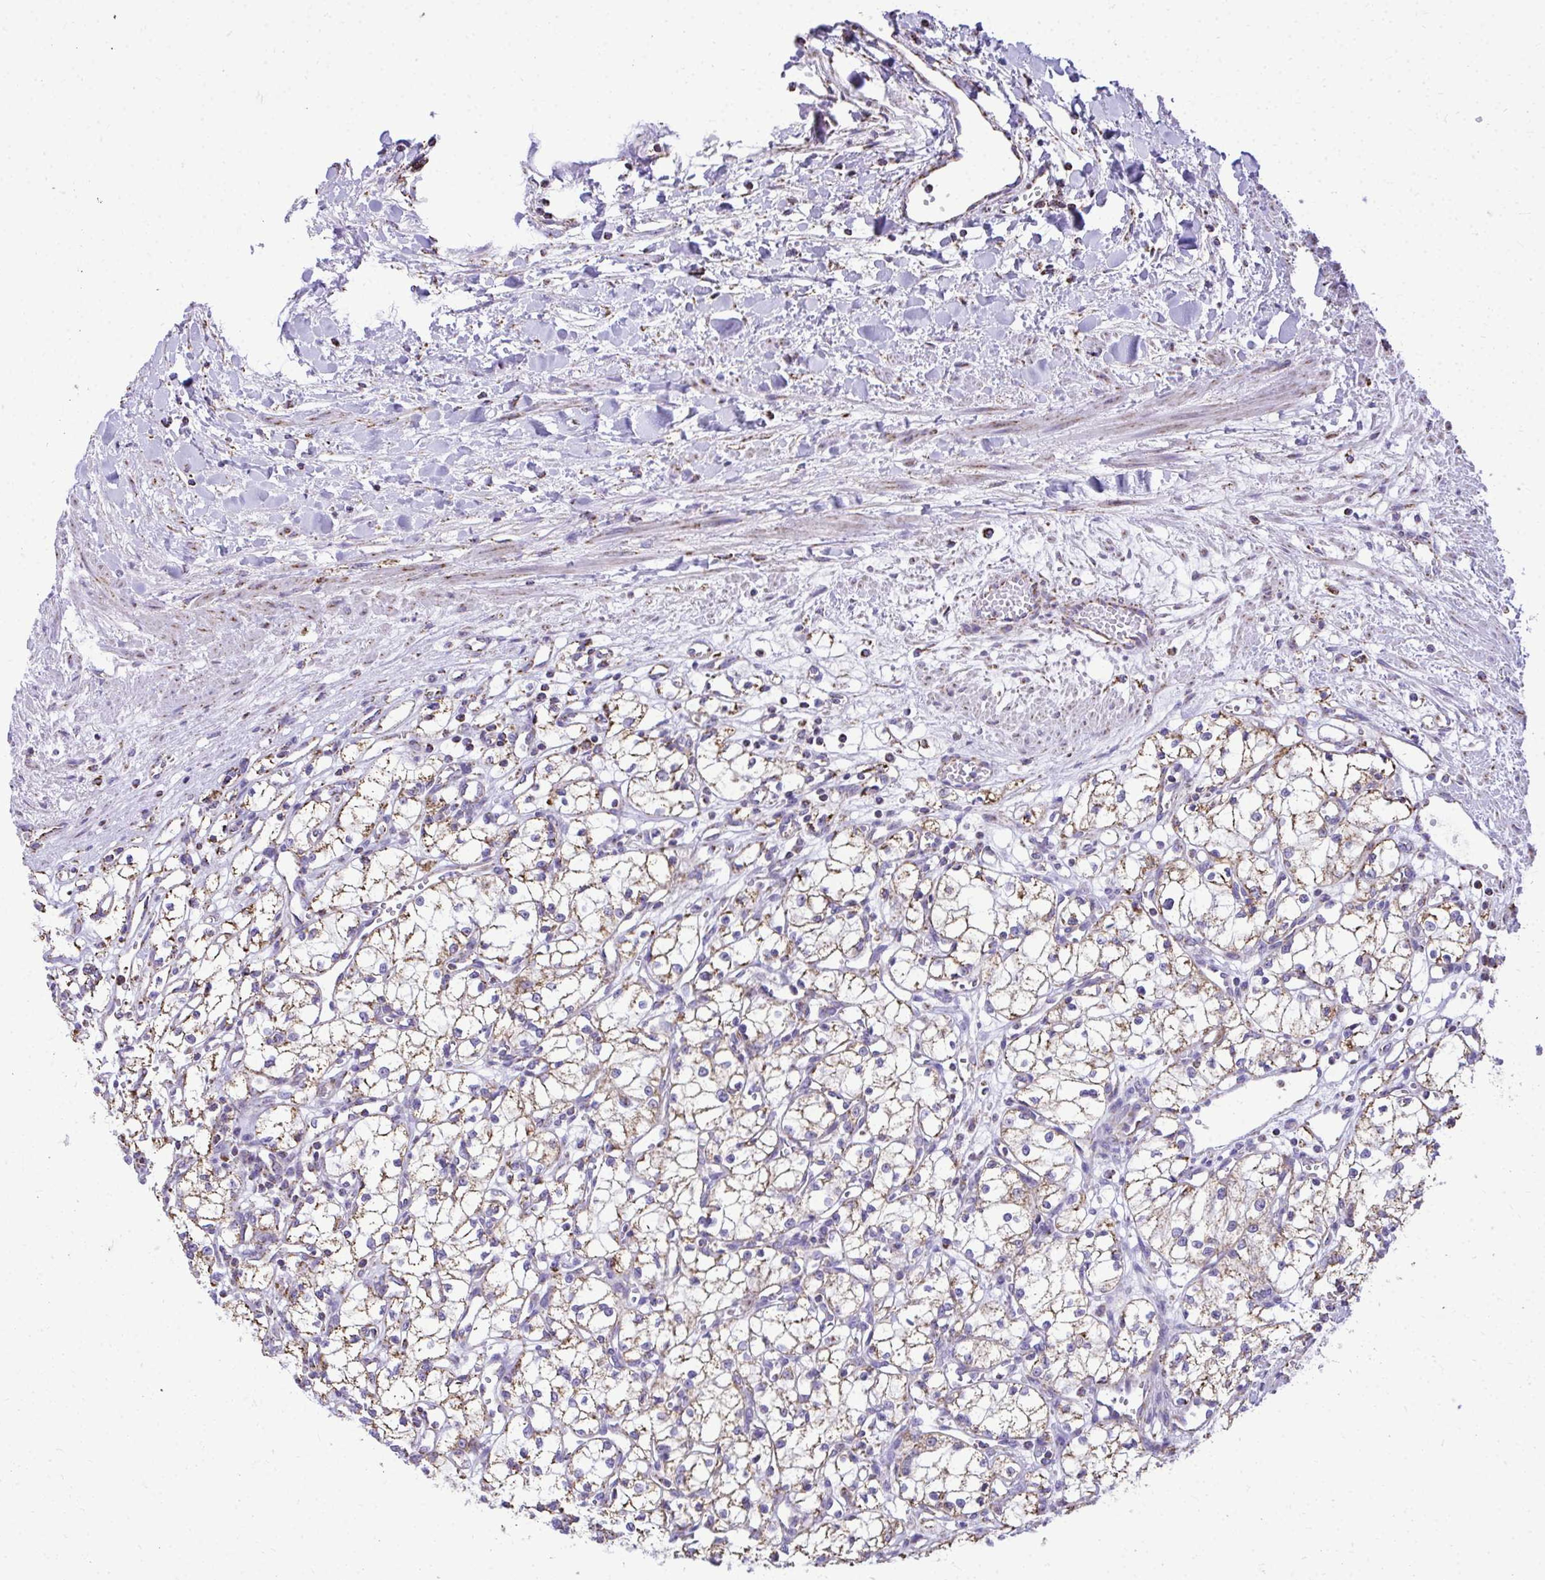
{"staining": {"intensity": "moderate", "quantity": ">75%", "location": "cytoplasmic/membranous"}, "tissue": "renal cancer", "cell_type": "Tumor cells", "image_type": "cancer", "snomed": [{"axis": "morphology", "description": "Adenocarcinoma, NOS"}, {"axis": "topography", "description": "Kidney"}], "caption": "IHC of human renal adenocarcinoma demonstrates medium levels of moderate cytoplasmic/membranous positivity in about >75% of tumor cells. Nuclei are stained in blue.", "gene": "MPZL2", "patient": {"sex": "male", "age": 59}}